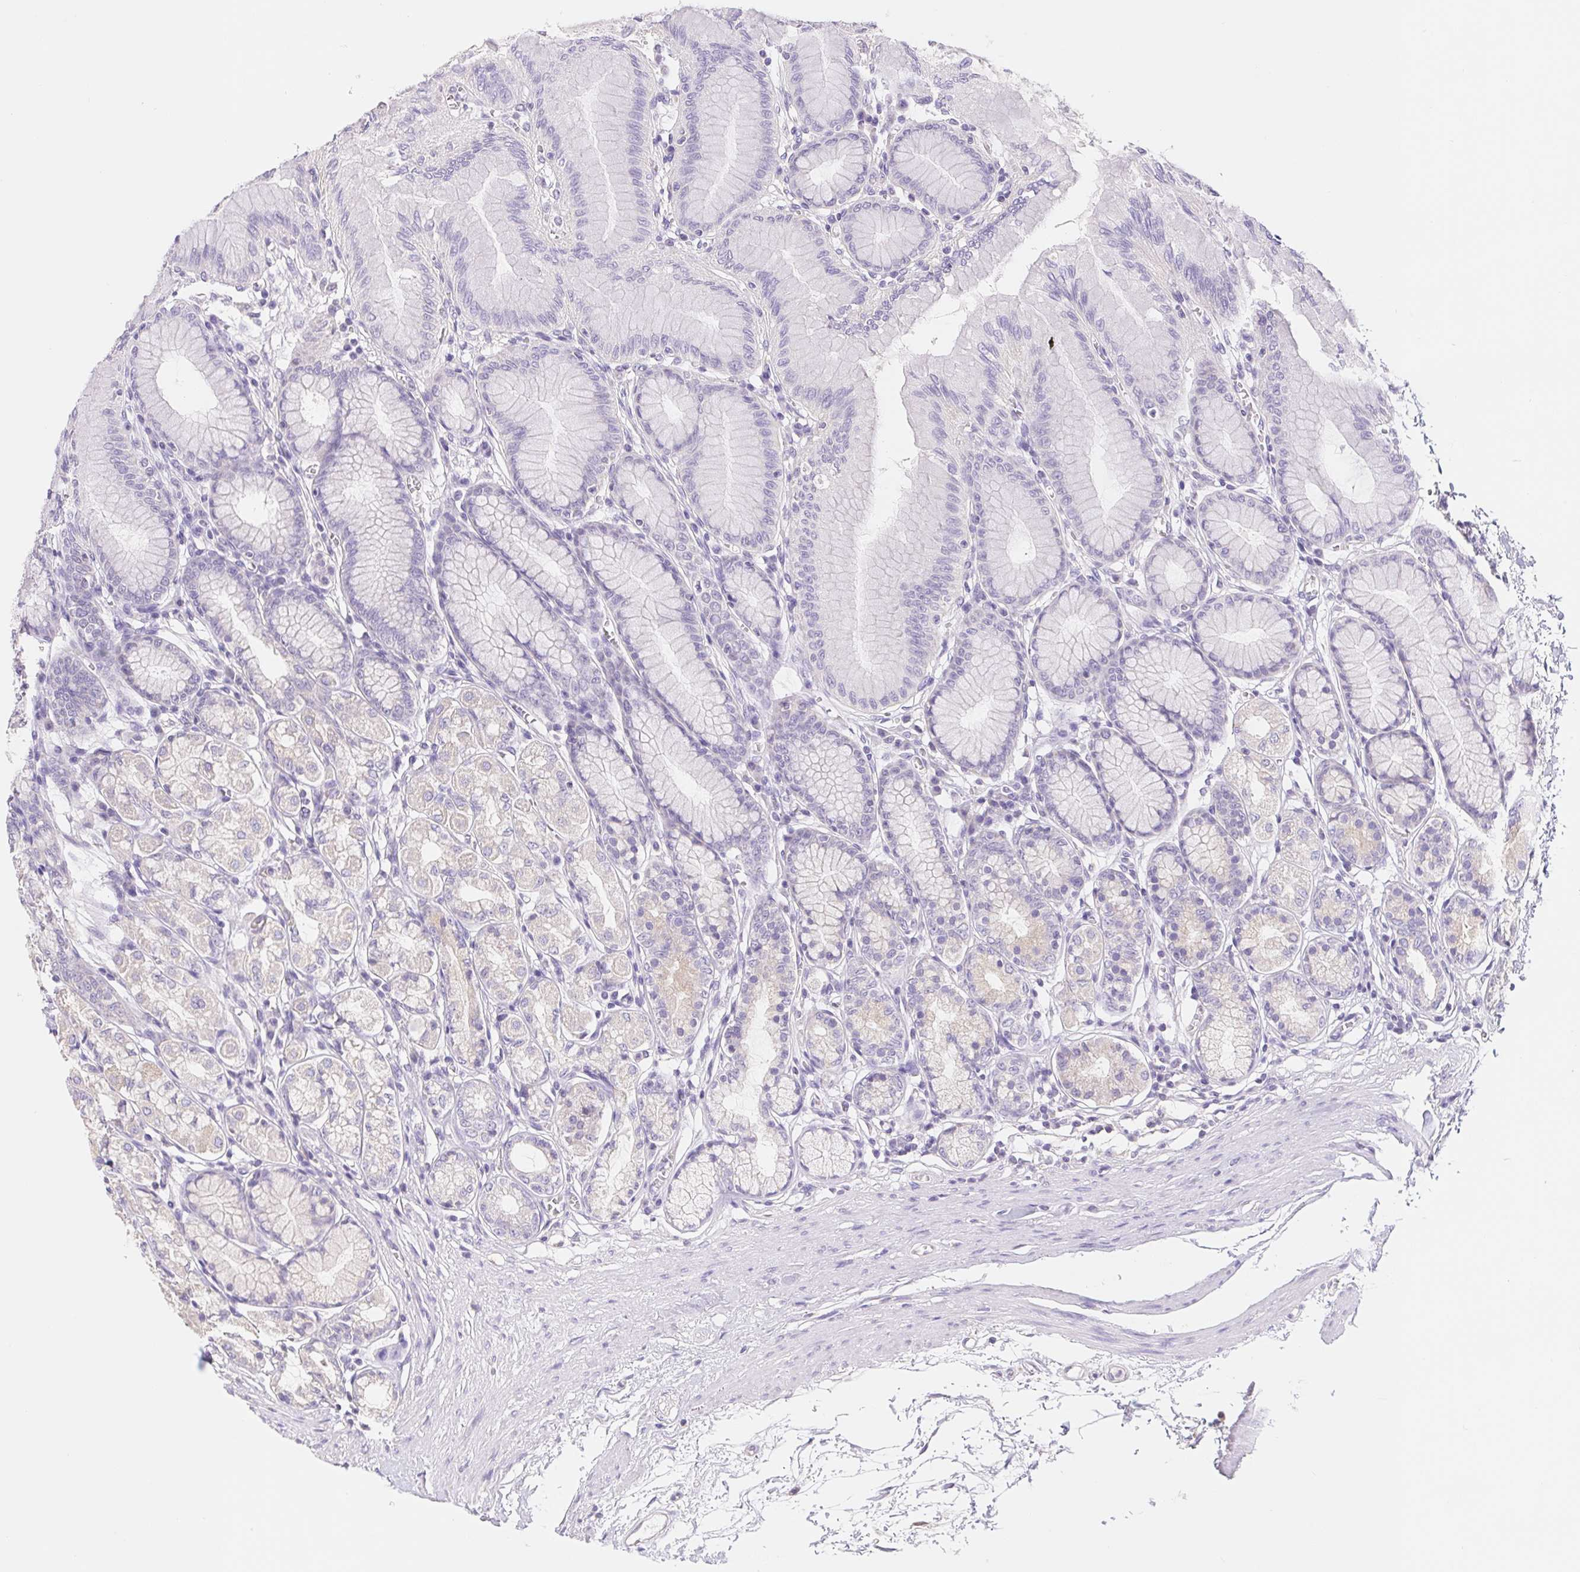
{"staining": {"intensity": "negative", "quantity": "none", "location": "none"}, "tissue": "stomach", "cell_type": "Glandular cells", "image_type": "normal", "snomed": [{"axis": "morphology", "description": "Normal tissue, NOS"}, {"axis": "topography", "description": "Stomach"}, {"axis": "topography", "description": "Stomach, lower"}], "caption": "Immunohistochemistry of benign stomach exhibits no positivity in glandular cells. The staining is performed using DAB (3,3'-diaminobenzidine) brown chromogen with nuclei counter-stained in using hematoxylin.", "gene": "FKBP6", "patient": {"sex": "male", "age": 76}}